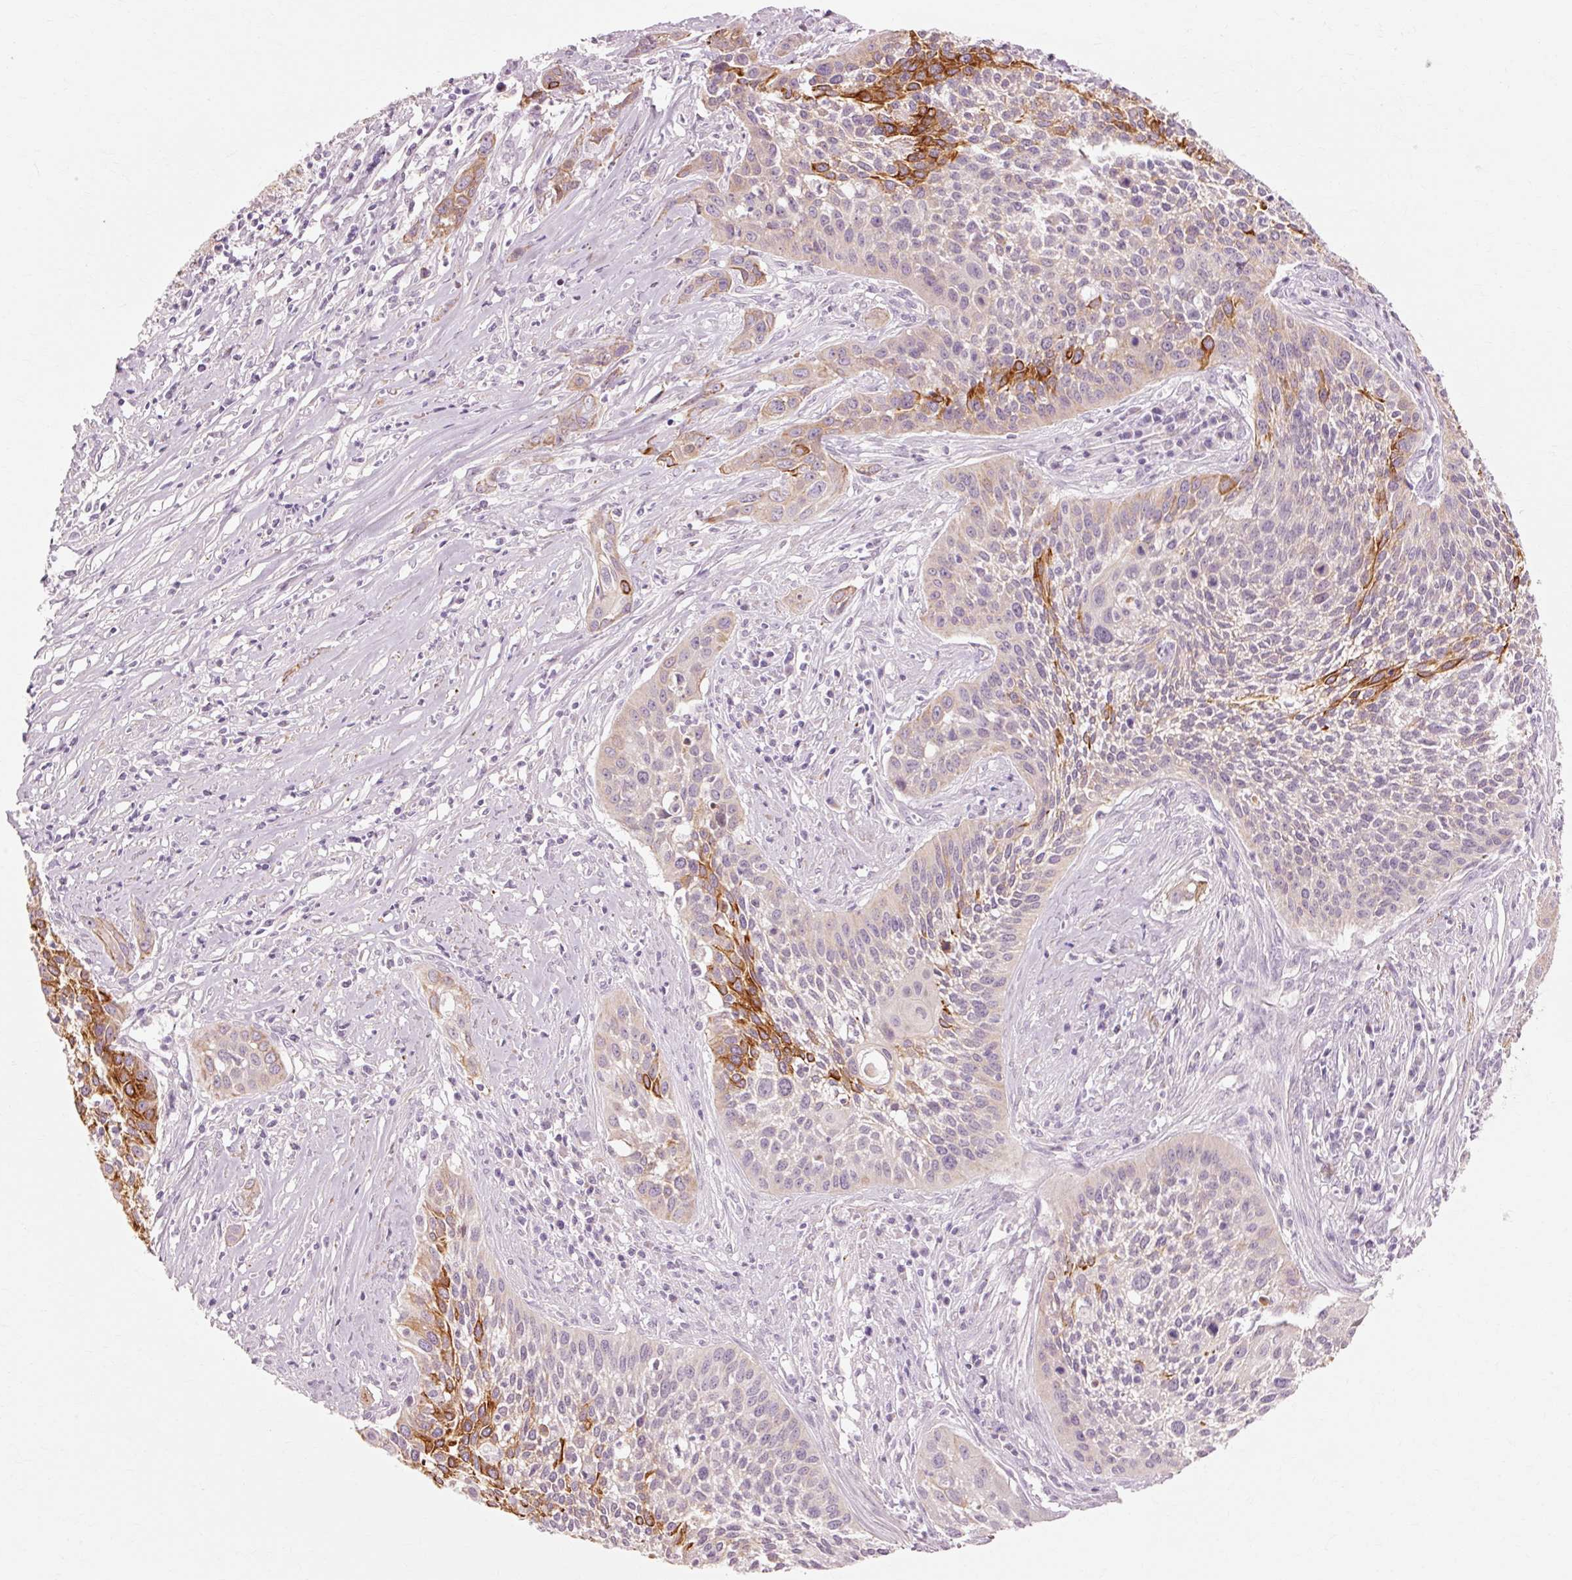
{"staining": {"intensity": "strong", "quantity": "<25%", "location": "cytoplasmic/membranous"}, "tissue": "cervical cancer", "cell_type": "Tumor cells", "image_type": "cancer", "snomed": [{"axis": "morphology", "description": "Squamous cell carcinoma, NOS"}, {"axis": "topography", "description": "Cervix"}], "caption": "High-power microscopy captured an immunohistochemistry histopathology image of cervical cancer, revealing strong cytoplasmic/membranous expression in about <25% of tumor cells.", "gene": "TRIM73", "patient": {"sex": "female", "age": 34}}